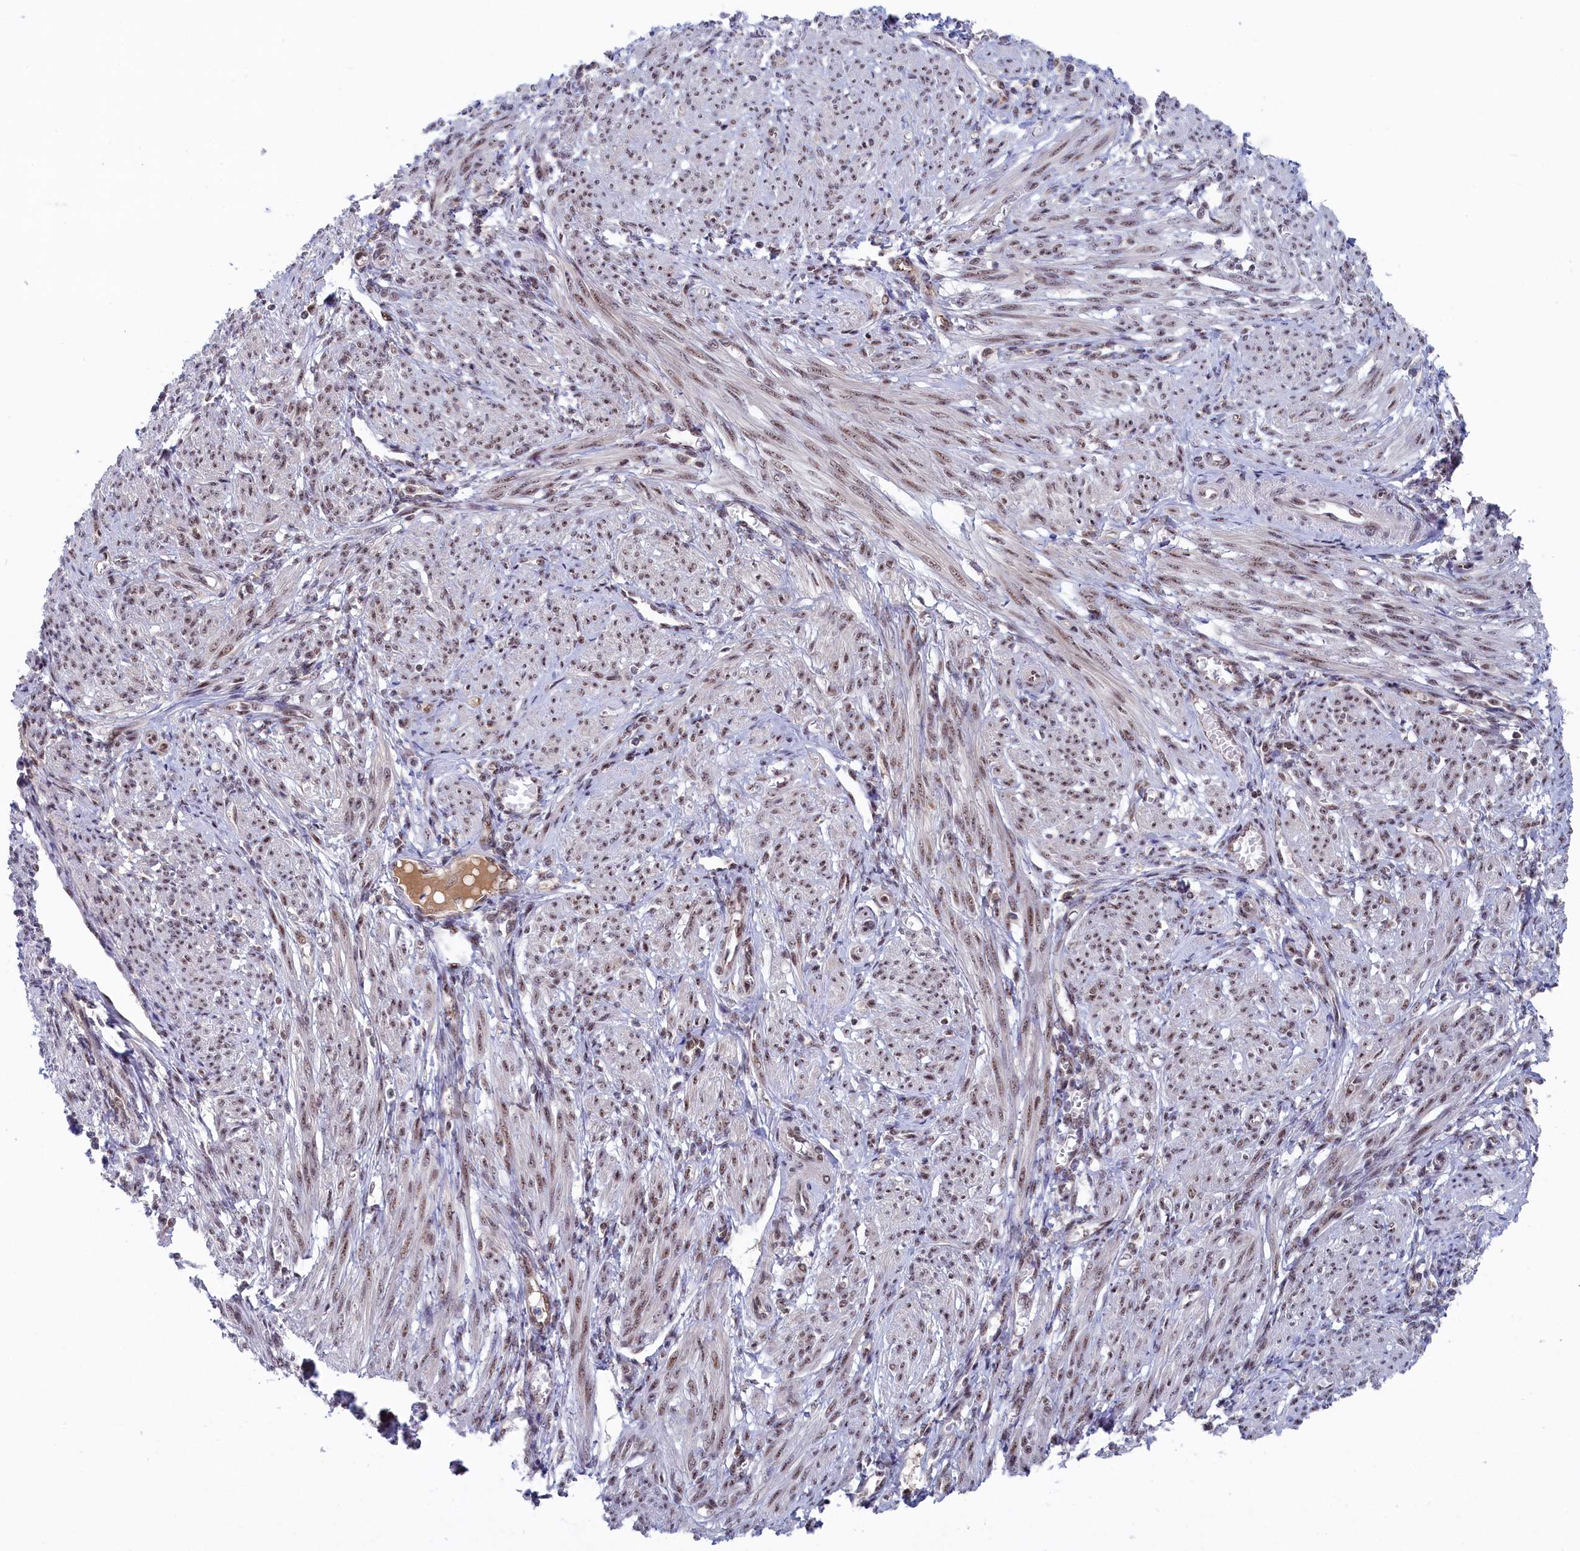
{"staining": {"intensity": "moderate", "quantity": "25%-75%", "location": "nuclear"}, "tissue": "smooth muscle", "cell_type": "Smooth muscle cells", "image_type": "normal", "snomed": [{"axis": "morphology", "description": "Normal tissue, NOS"}, {"axis": "morphology", "description": "Adenocarcinoma, NOS"}, {"axis": "topography", "description": "Colon"}, {"axis": "topography", "description": "Peripheral nerve tissue"}], "caption": "Smooth muscle cells show medium levels of moderate nuclear staining in about 25%-75% of cells in benign smooth muscle. Using DAB (brown) and hematoxylin (blue) stains, captured at high magnification using brightfield microscopy.", "gene": "TAB1", "patient": {"sex": "male", "age": 14}}